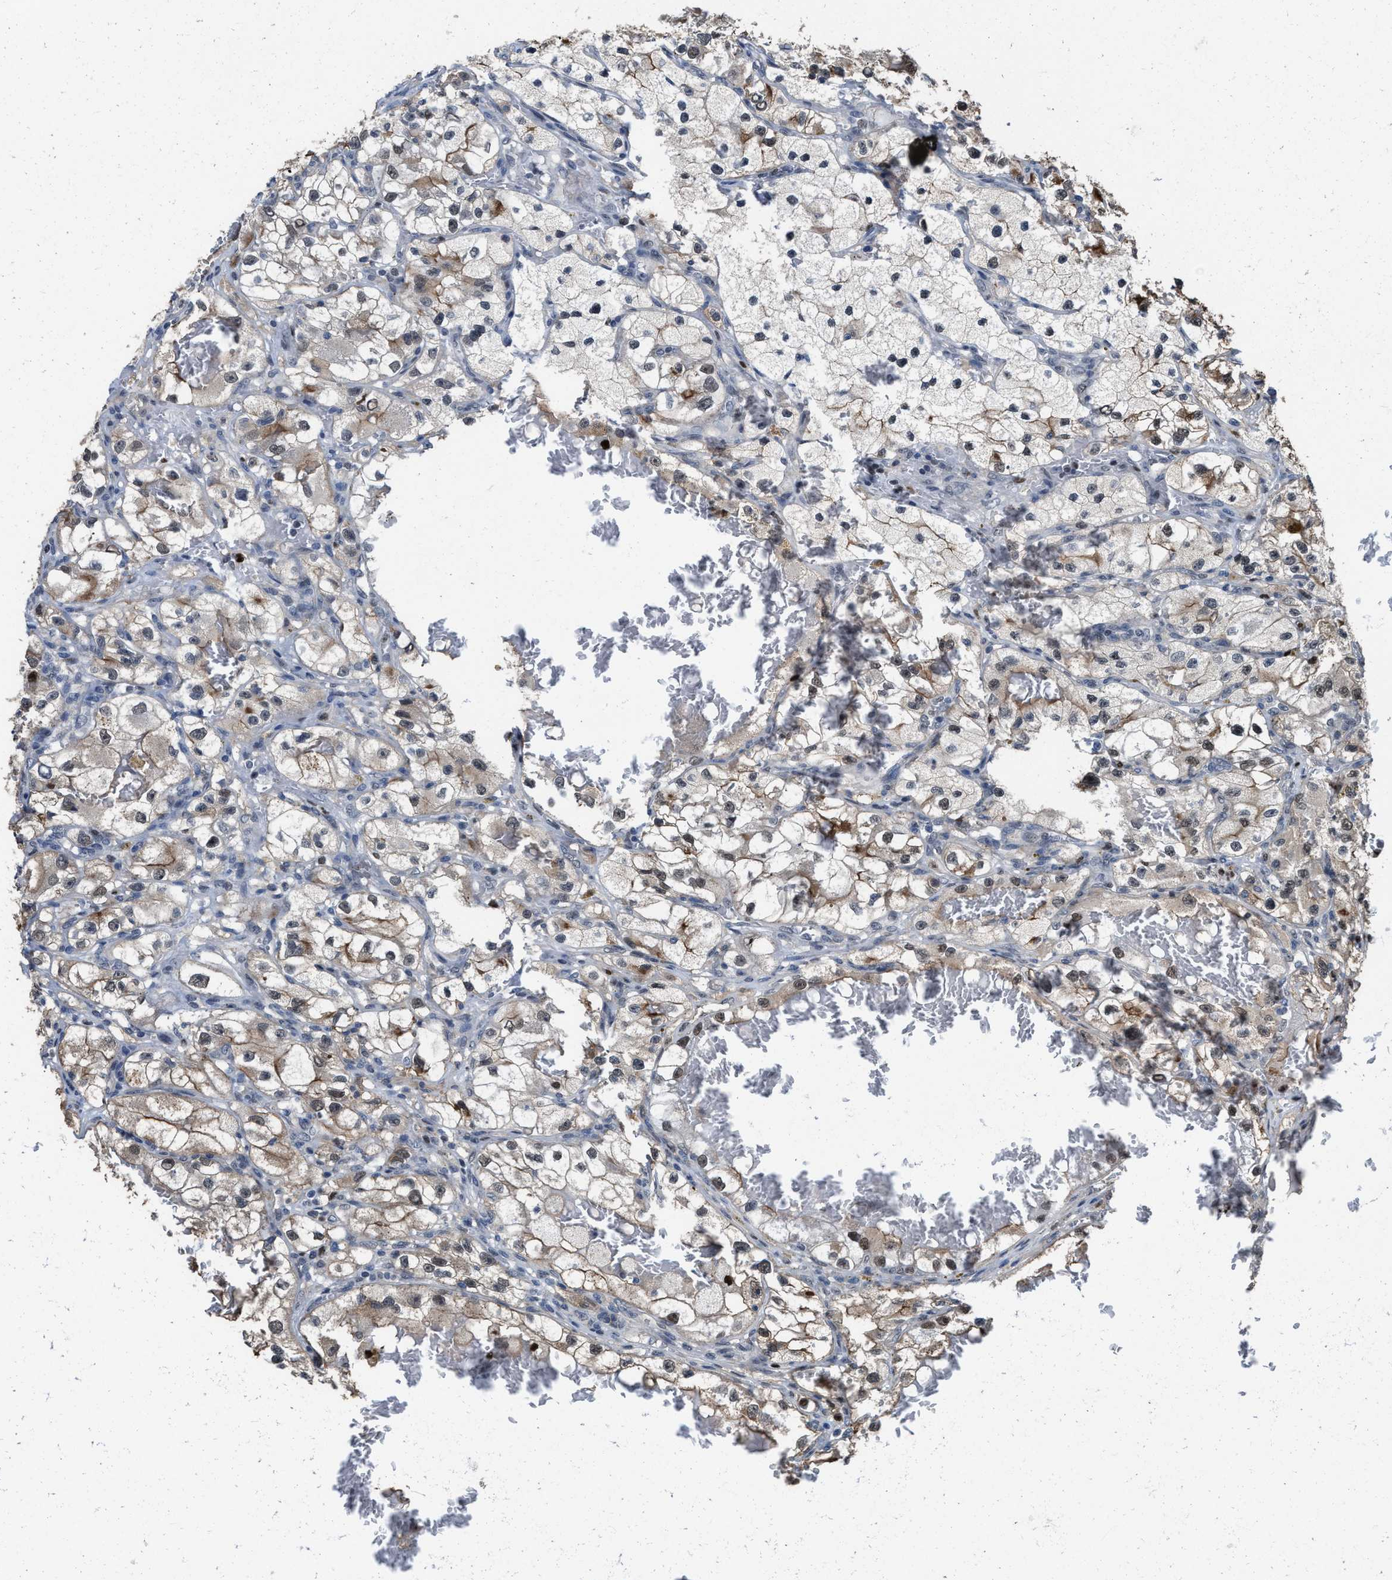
{"staining": {"intensity": "moderate", "quantity": "25%-75%", "location": "cytoplasmic/membranous,nuclear"}, "tissue": "renal cancer", "cell_type": "Tumor cells", "image_type": "cancer", "snomed": [{"axis": "morphology", "description": "Adenocarcinoma, NOS"}, {"axis": "topography", "description": "Kidney"}], "caption": "Moderate cytoplasmic/membranous and nuclear positivity is present in about 25%-75% of tumor cells in adenocarcinoma (renal).", "gene": "ZNF20", "patient": {"sex": "female", "age": 57}}